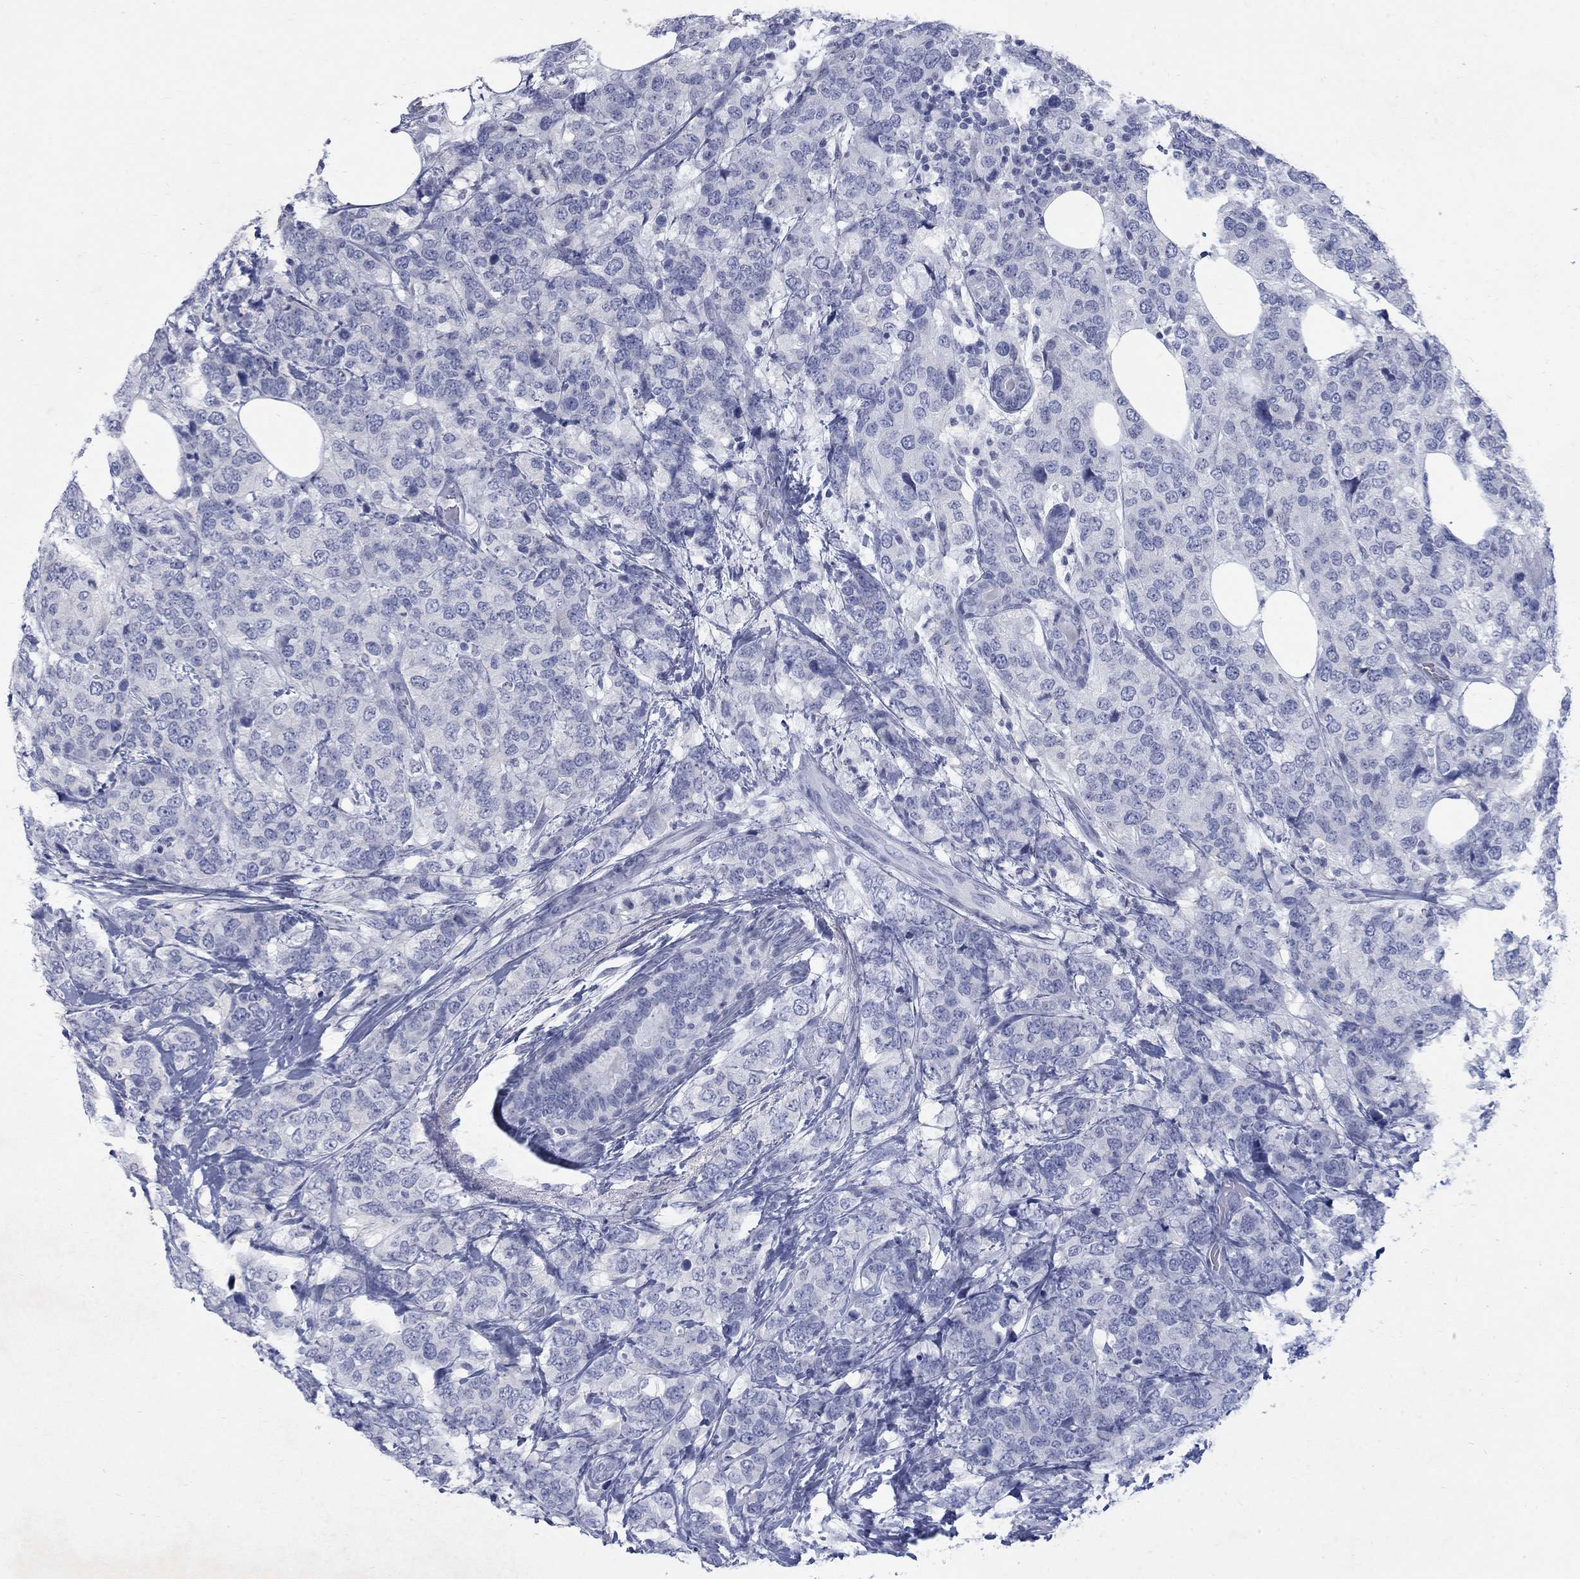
{"staining": {"intensity": "negative", "quantity": "none", "location": "none"}, "tissue": "breast cancer", "cell_type": "Tumor cells", "image_type": "cancer", "snomed": [{"axis": "morphology", "description": "Lobular carcinoma"}, {"axis": "topography", "description": "Breast"}], "caption": "Breast cancer (lobular carcinoma) was stained to show a protein in brown. There is no significant staining in tumor cells.", "gene": "RFTN2", "patient": {"sex": "female", "age": 59}}